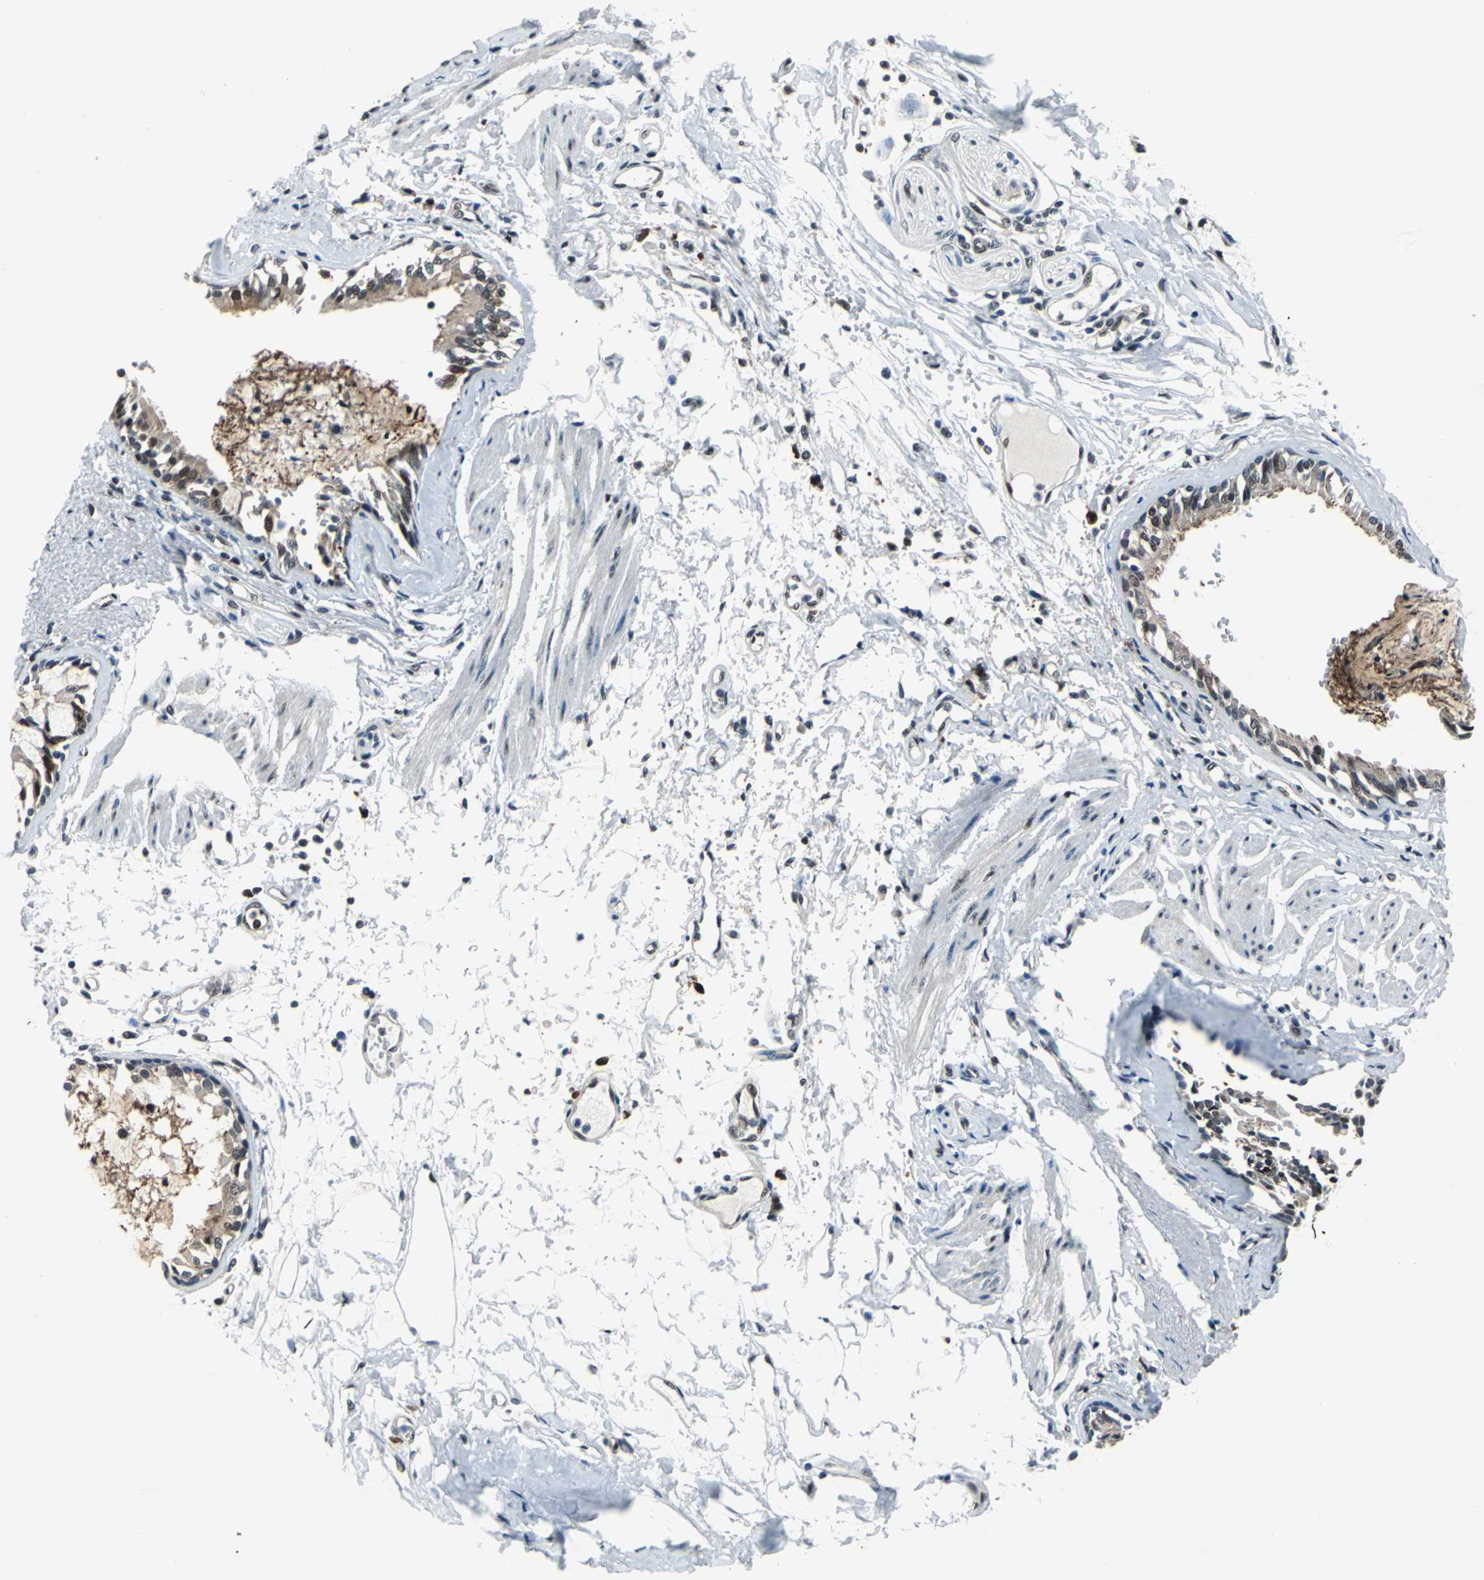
{"staining": {"intensity": "moderate", "quantity": ">75%", "location": "cytoplasmic/membranous,nuclear"}, "tissue": "bronchus", "cell_type": "Respiratory epithelial cells", "image_type": "normal", "snomed": [{"axis": "morphology", "description": "Normal tissue, NOS"}, {"axis": "topography", "description": "Bronchus"}, {"axis": "topography", "description": "Lung"}], "caption": "Immunohistochemistry (IHC) photomicrograph of normal bronchus: human bronchus stained using IHC shows medium levels of moderate protein expression localized specifically in the cytoplasmic/membranous,nuclear of respiratory epithelial cells, appearing as a cytoplasmic/membranous,nuclear brown color.", "gene": "POLR3K", "patient": {"sex": "female", "age": 56}}